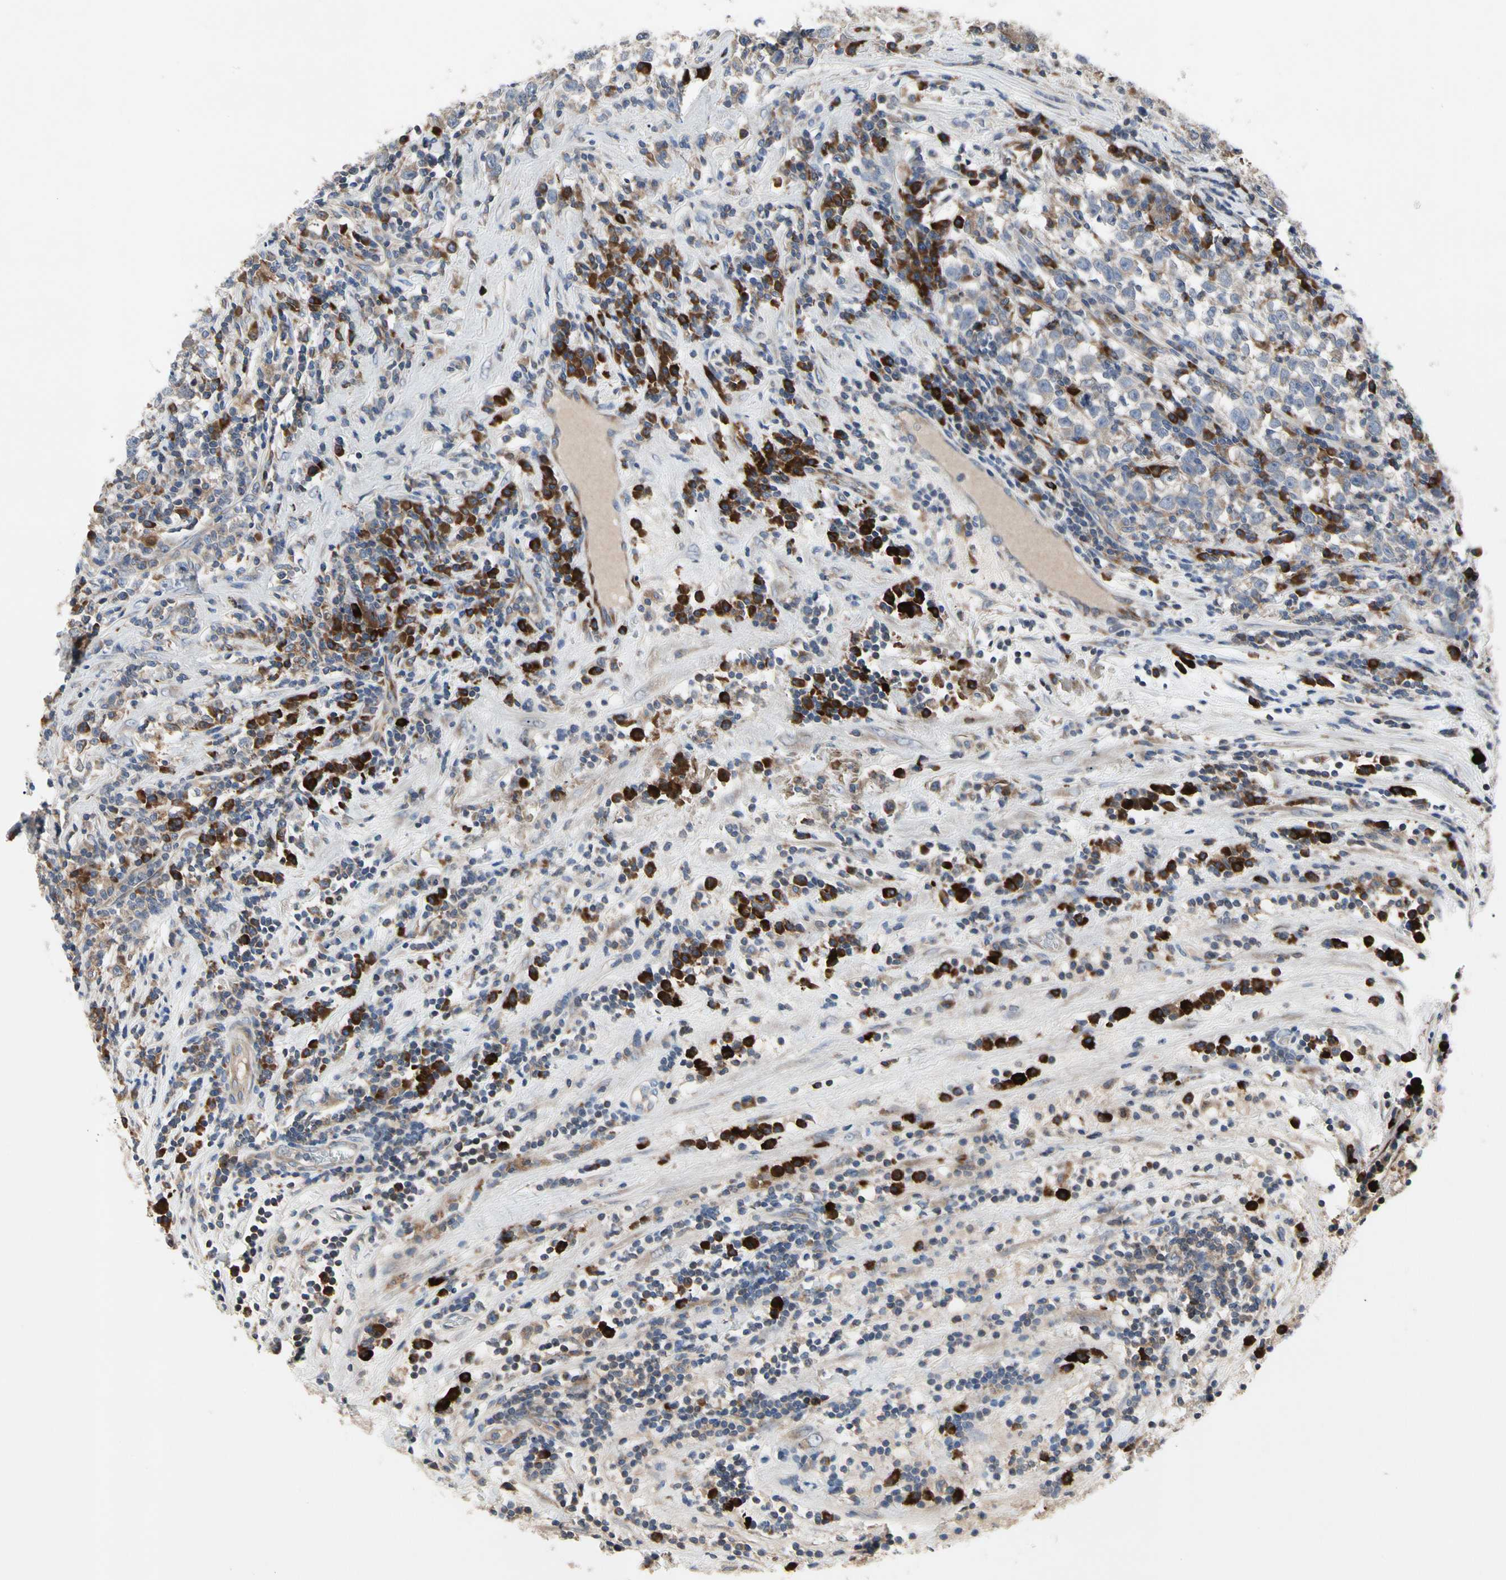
{"staining": {"intensity": "weak", "quantity": ">75%", "location": "cytoplasmic/membranous"}, "tissue": "testis cancer", "cell_type": "Tumor cells", "image_type": "cancer", "snomed": [{"axis": "morphology", "description": "Seminoma, NOS"}, {"axis": "topography", "description": "Testis"}], "caption": "Tumor cells display low levels of weak cytoplasmic/membranous positivity in approximately >75% of cells in human testis cancer.", "gene": "MMEL1", "patient": {"sex": "male", "age": 43}}